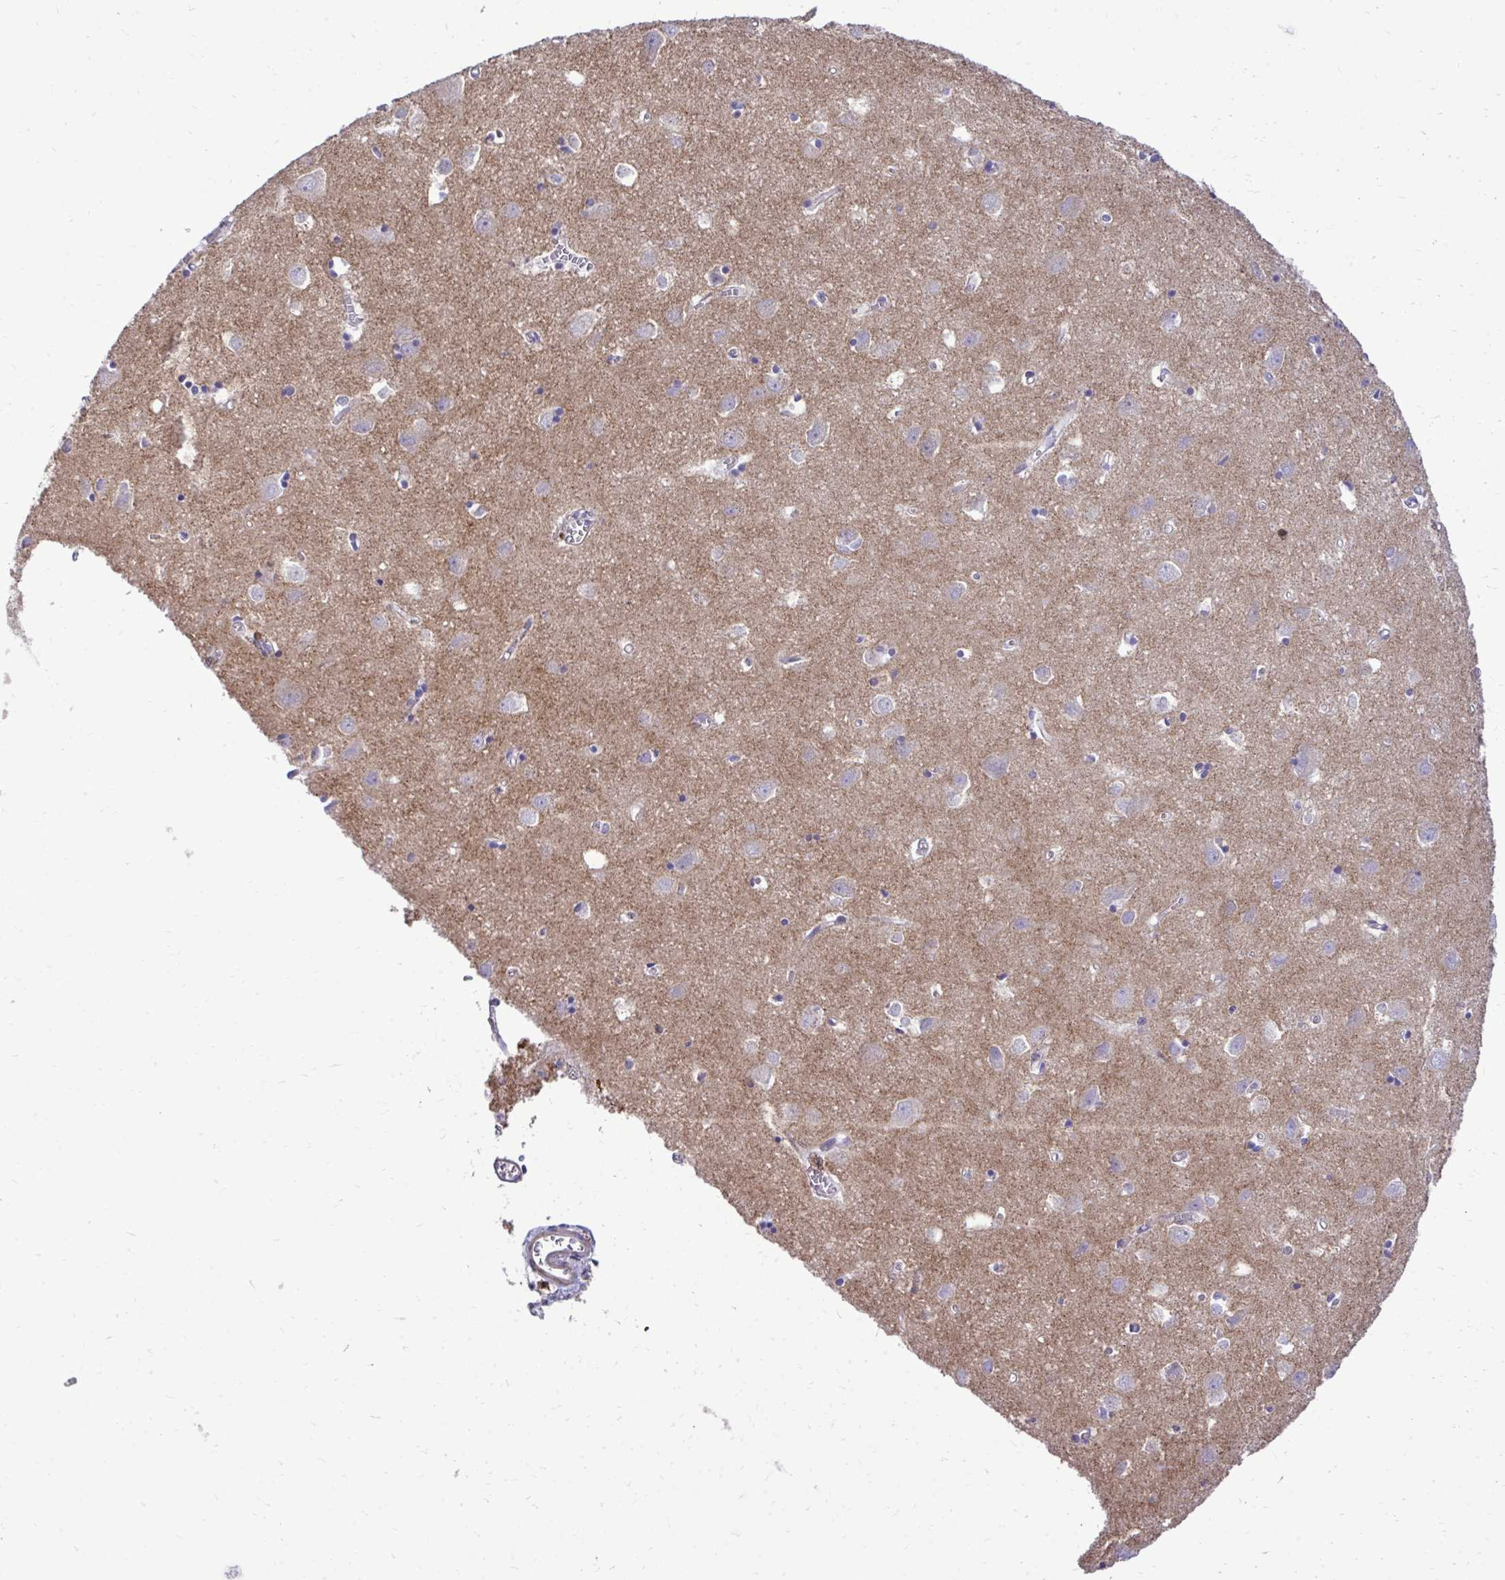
{"staining": {"intensity": "negative", "quantity": "none", "location": "none"}, "tissue": "cerebral cortex", "cell_type": "Endothelial cells", "image_type": "normal", "snomed": [{"axis": "morphology", "description": "Normal tissue, NOS"}, {"axis": "topography", "description": "Cerebral cortex"}], "caption": "Immunohistochemistry histopathology image of normal cerebral cortex: human cerebral cortex stained with DAB (3,3'-diaminobenzidine) displays no significant protein staining in endothelial cells. Brightfield microscopy of immunohistochemistry stained with DAB (3,3'-diaminobenzidine) (brown) and hematoxylin (blue), captured at high magnification.", "gene": "TP53I11", "patient": {"sex": "male", "age": 70}}